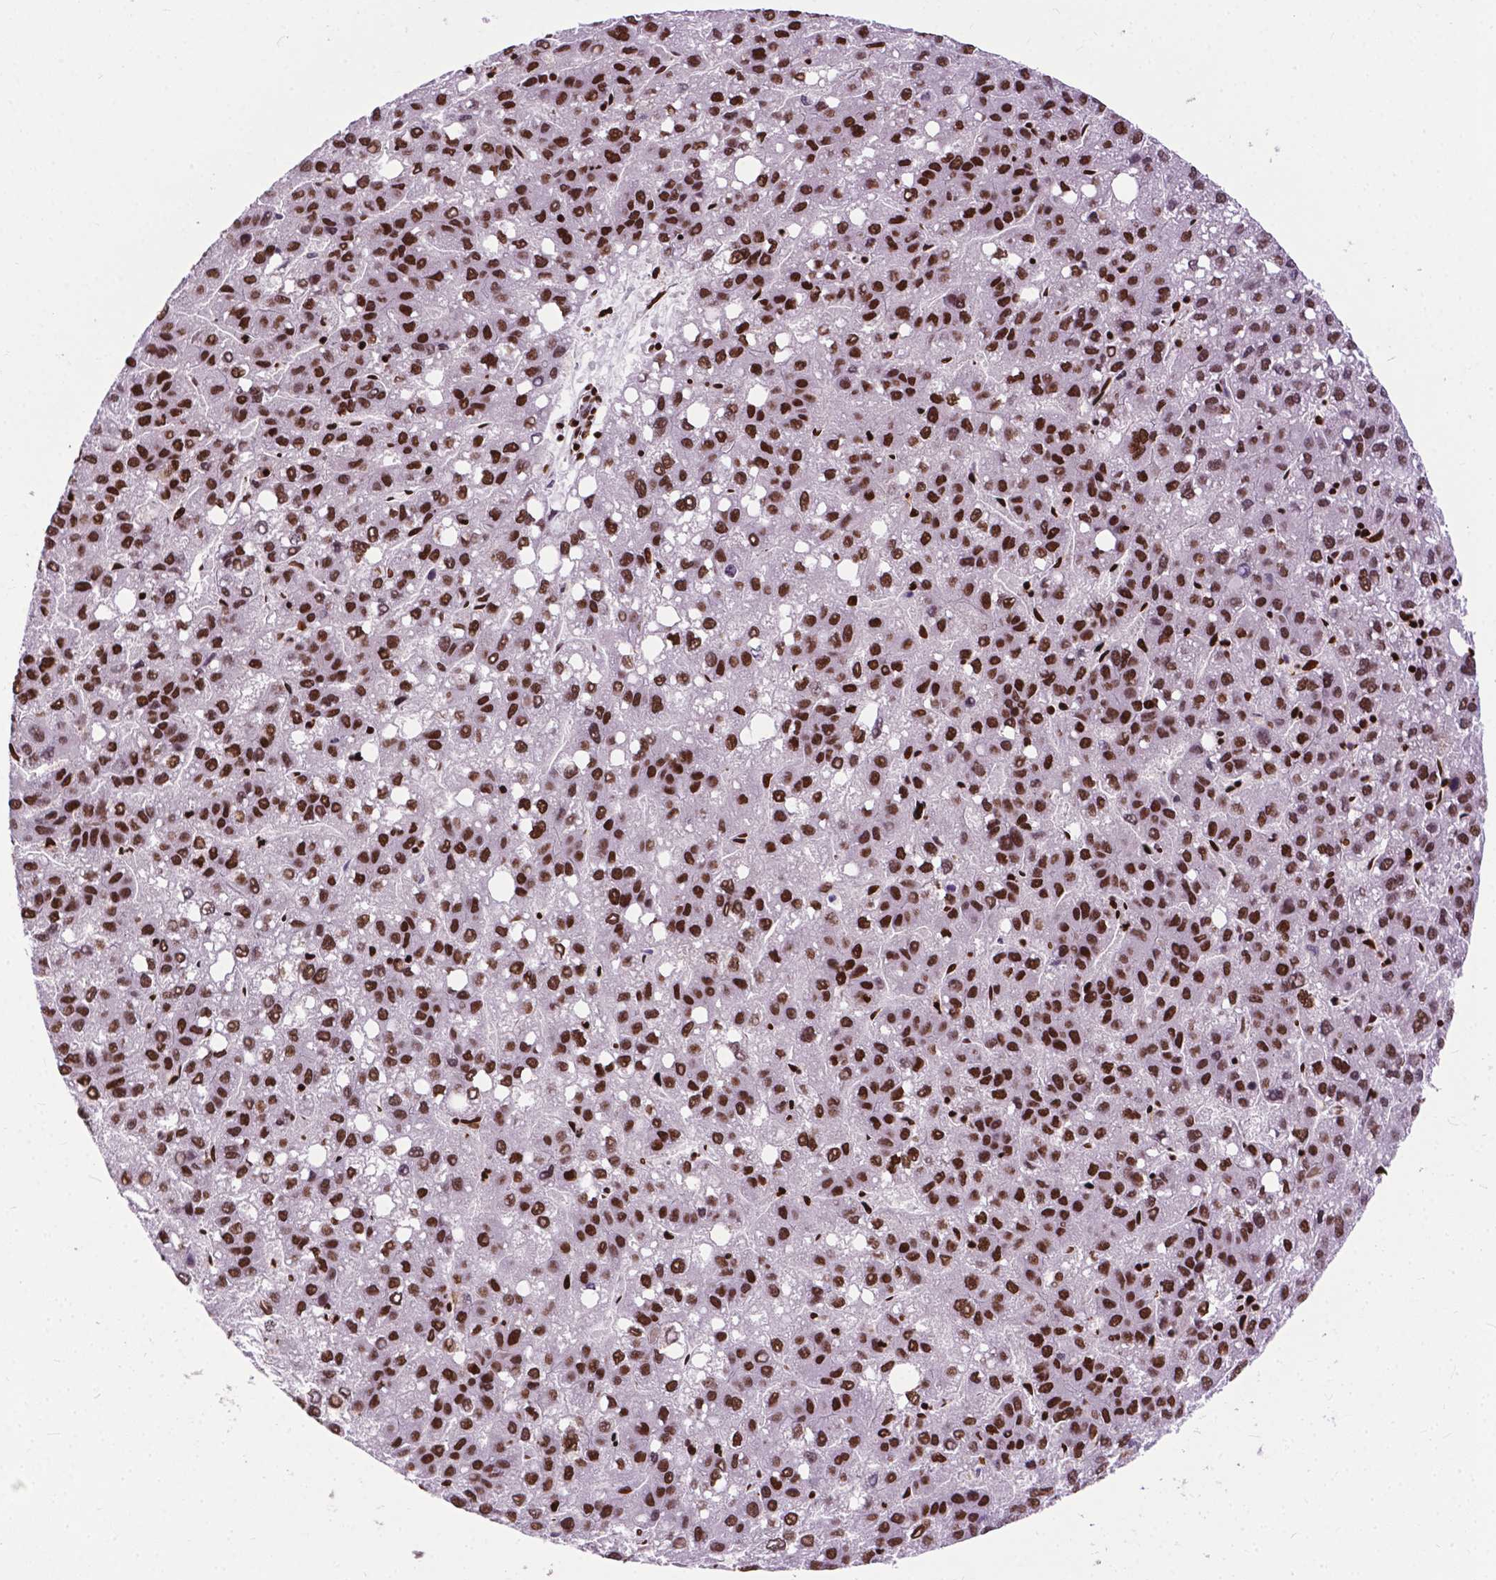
{"staining": {"intensity": "strong", "quantity": "25%-75%", "location": "nuclear"}, "tissue": "liver cancer", "cell_type": "Tumor cells", "image_type": "cancer", "snomed": [{"axis": "morphology", "description": "Carcinoma, Hepatocellular, NOS"}, {"axis": "topography", "description": "Liver"}], "caption": "There is high levels of strong nuclear expression in tumor cells of liver cancer (hepatocellular carcinoma), as demonstrated by immunohistochemical staining (brown color).", "gene": "SMIM5", "patient": {"sex": "female", "age": 82}}